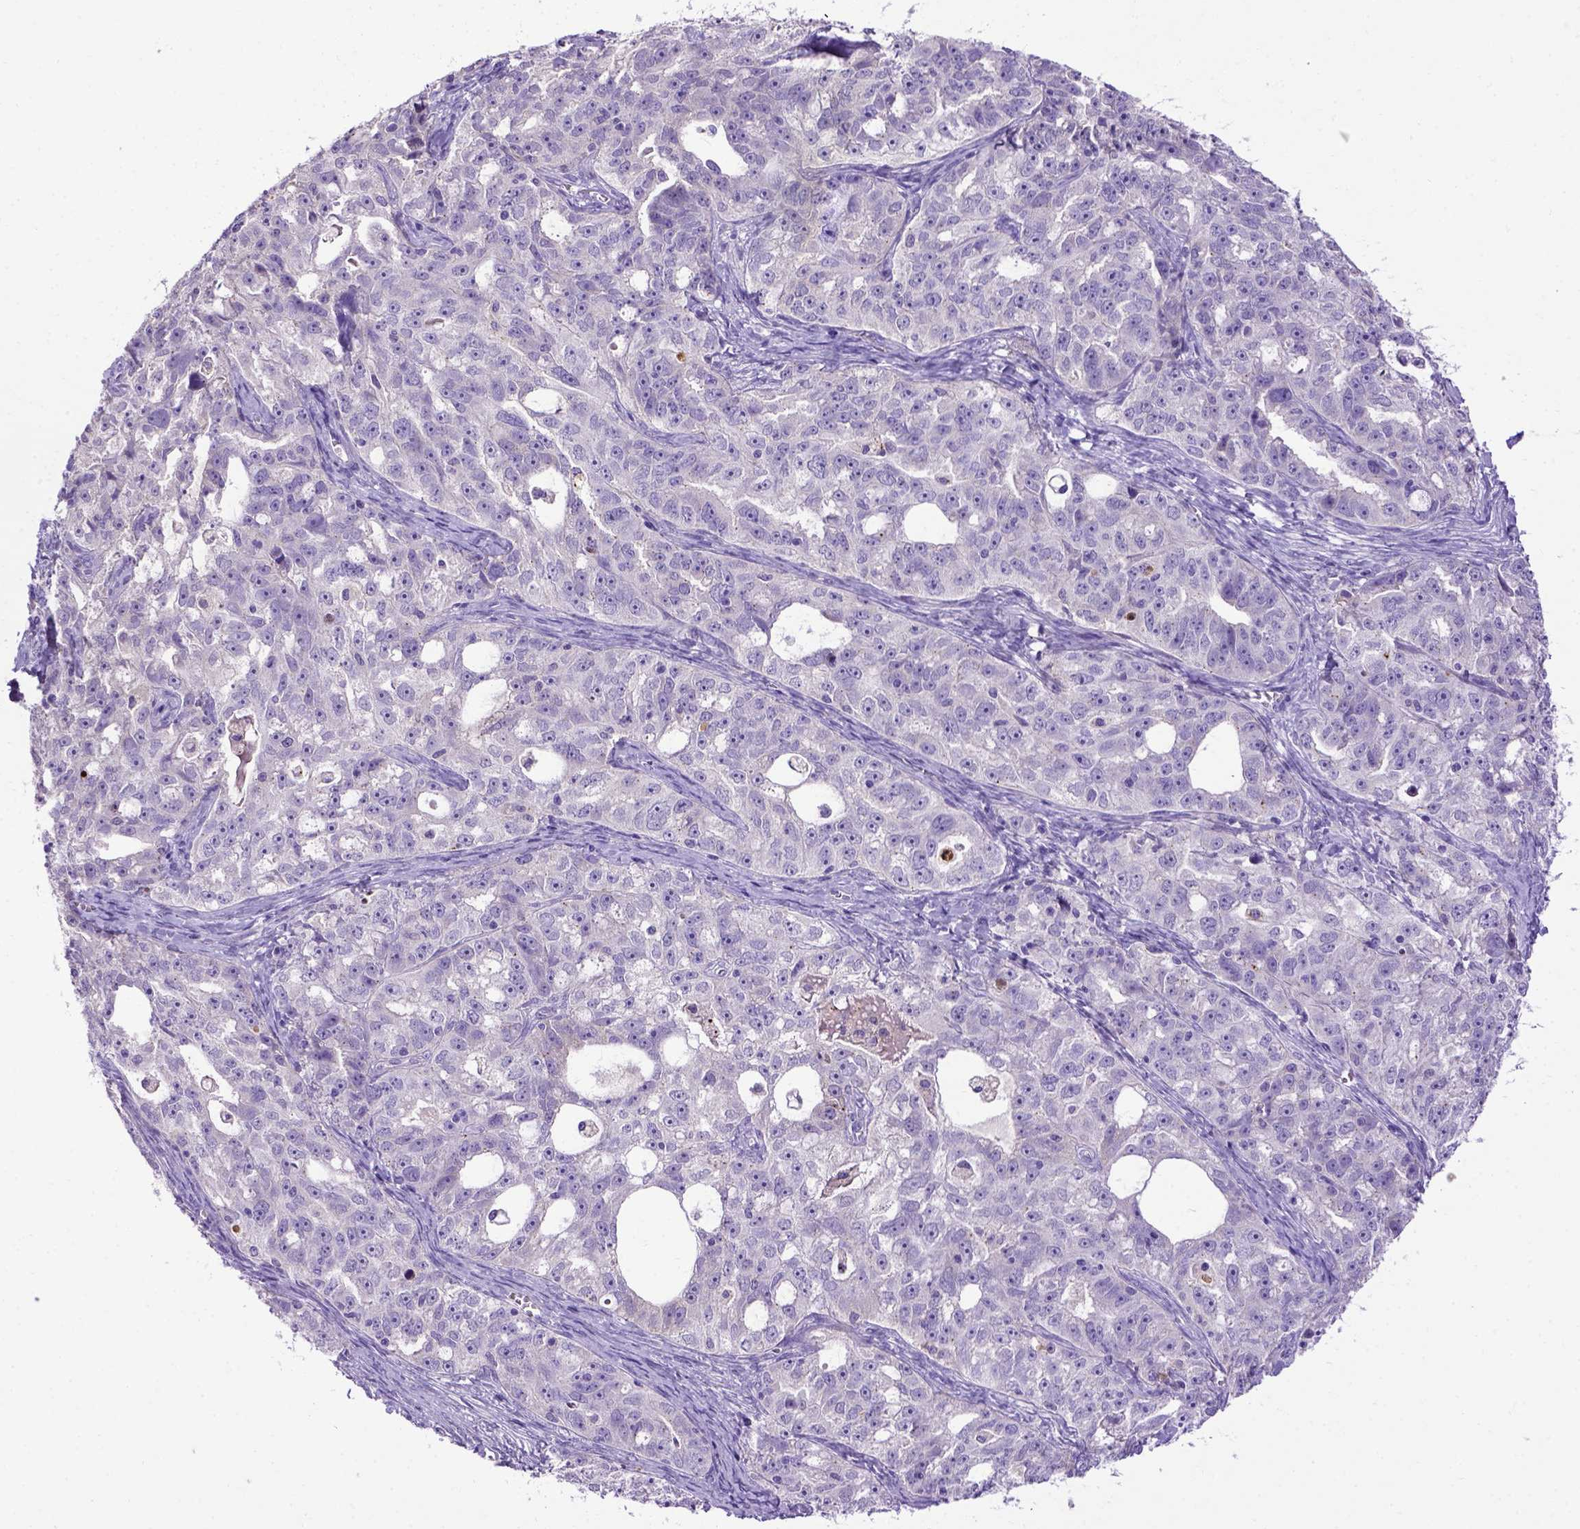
{"staining": {"intensity": "negative", "quantity": "none", "location": "none"}, "tissue": "ovarian cancer", "cell_type": "Tumor cells", "image_type": "cancer", "snomed": [{"axis": "morphology", "description": "Cystadenocarcinoma, serous, NOS"}, {"axis": "topography", "description": "Ovary"}], "caption": "IHC image of neoplastic tissue: ovarian serous cystadenocarcinoma stained with DAB (3,3'-diaminobenzidine) exhibits no significant protein expression in tumor cells.", "gene": "ADAM12", "patient": {"sex": "female", "age": 51}}